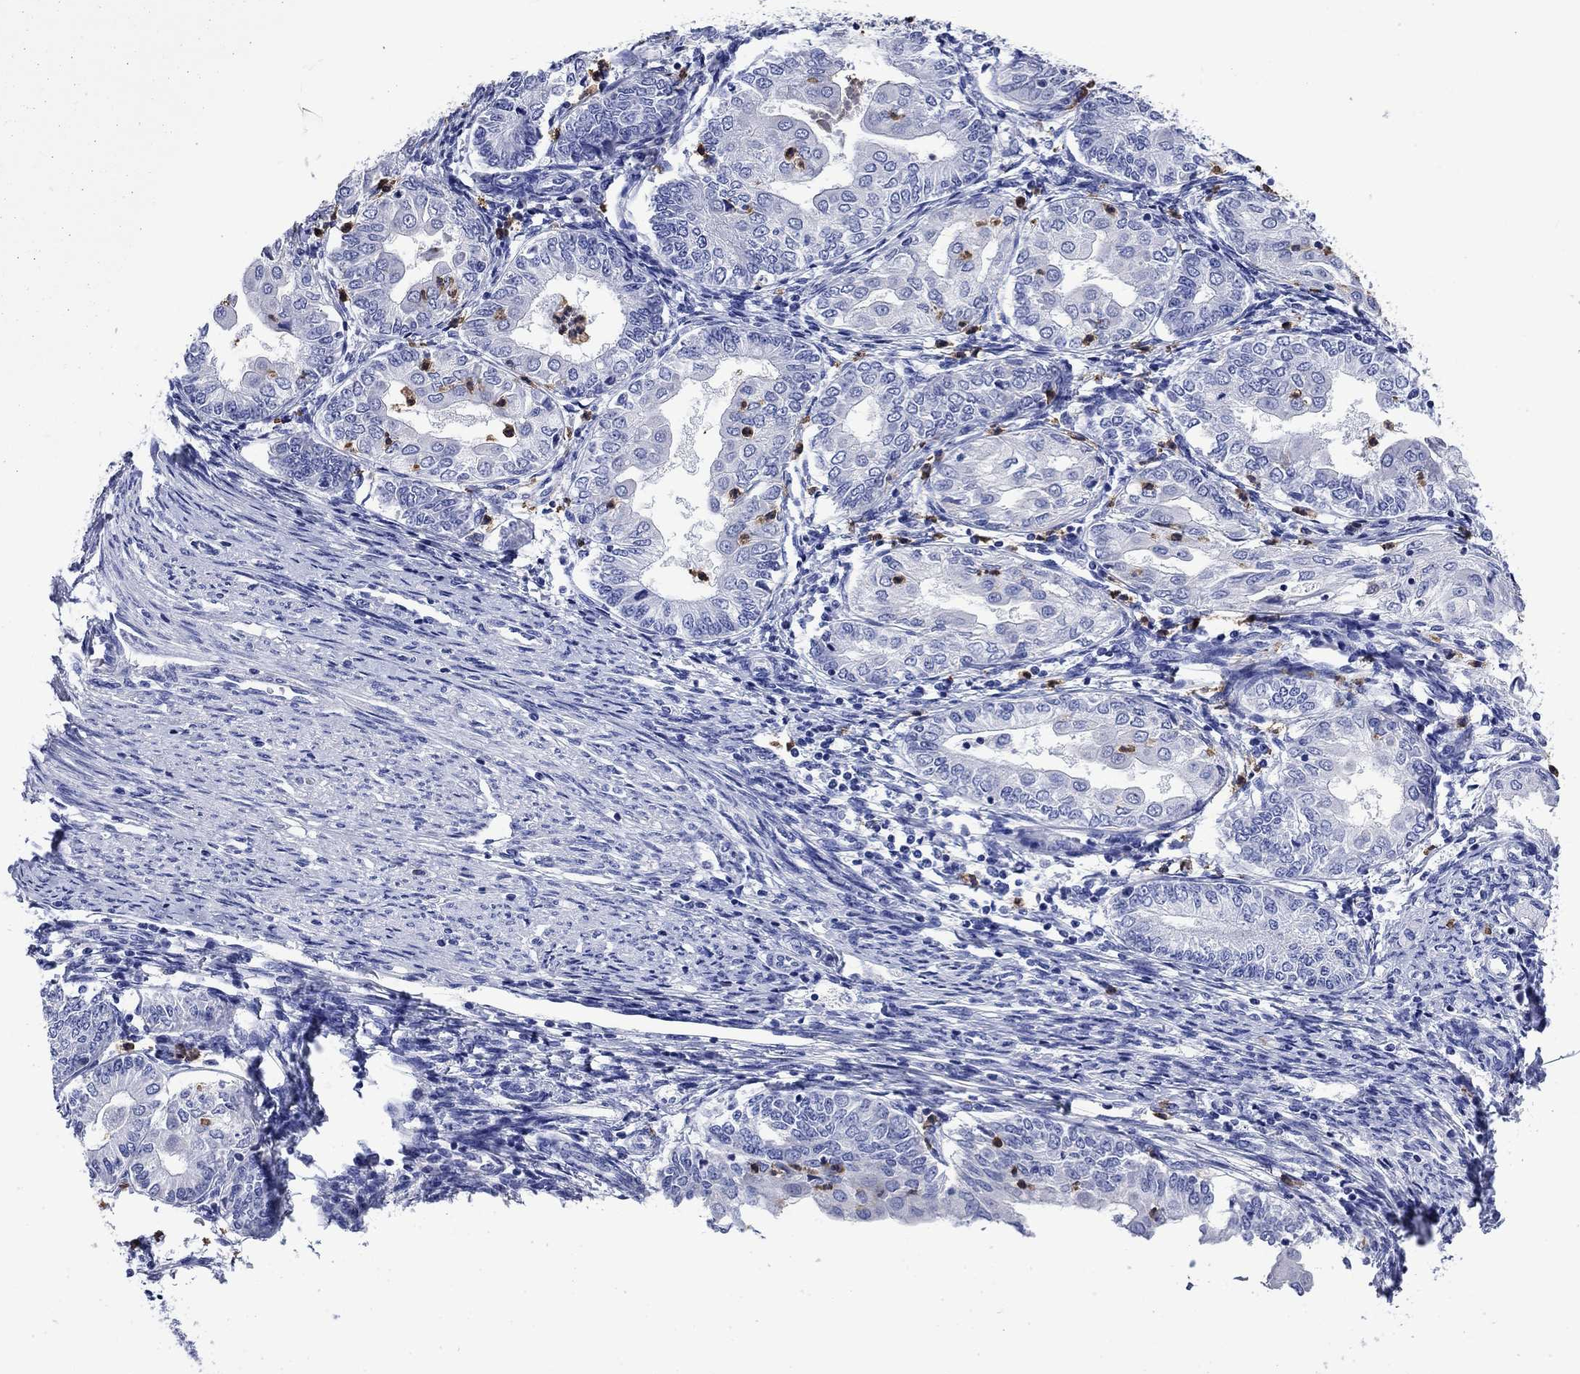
{"staining": {"intensity": "negative", "quantity": "none", "location": "none"}, "tissue": "endometrial cancer", "cell_type": "Tumor cells", "image_type": "cancer", "snomed": [{"axis": "morphology", "description": "Adenocarcinoma, NOS"}, {"axis": "topography", "description": "Endometrium"}], "caption": "A micrograph of endometrial cancer stained for a protein displays no brown staining in tumor cells. Nuclei are stained in blue.", "gene": "TFR2", "patient": {"sex": "female", "age": 68}}